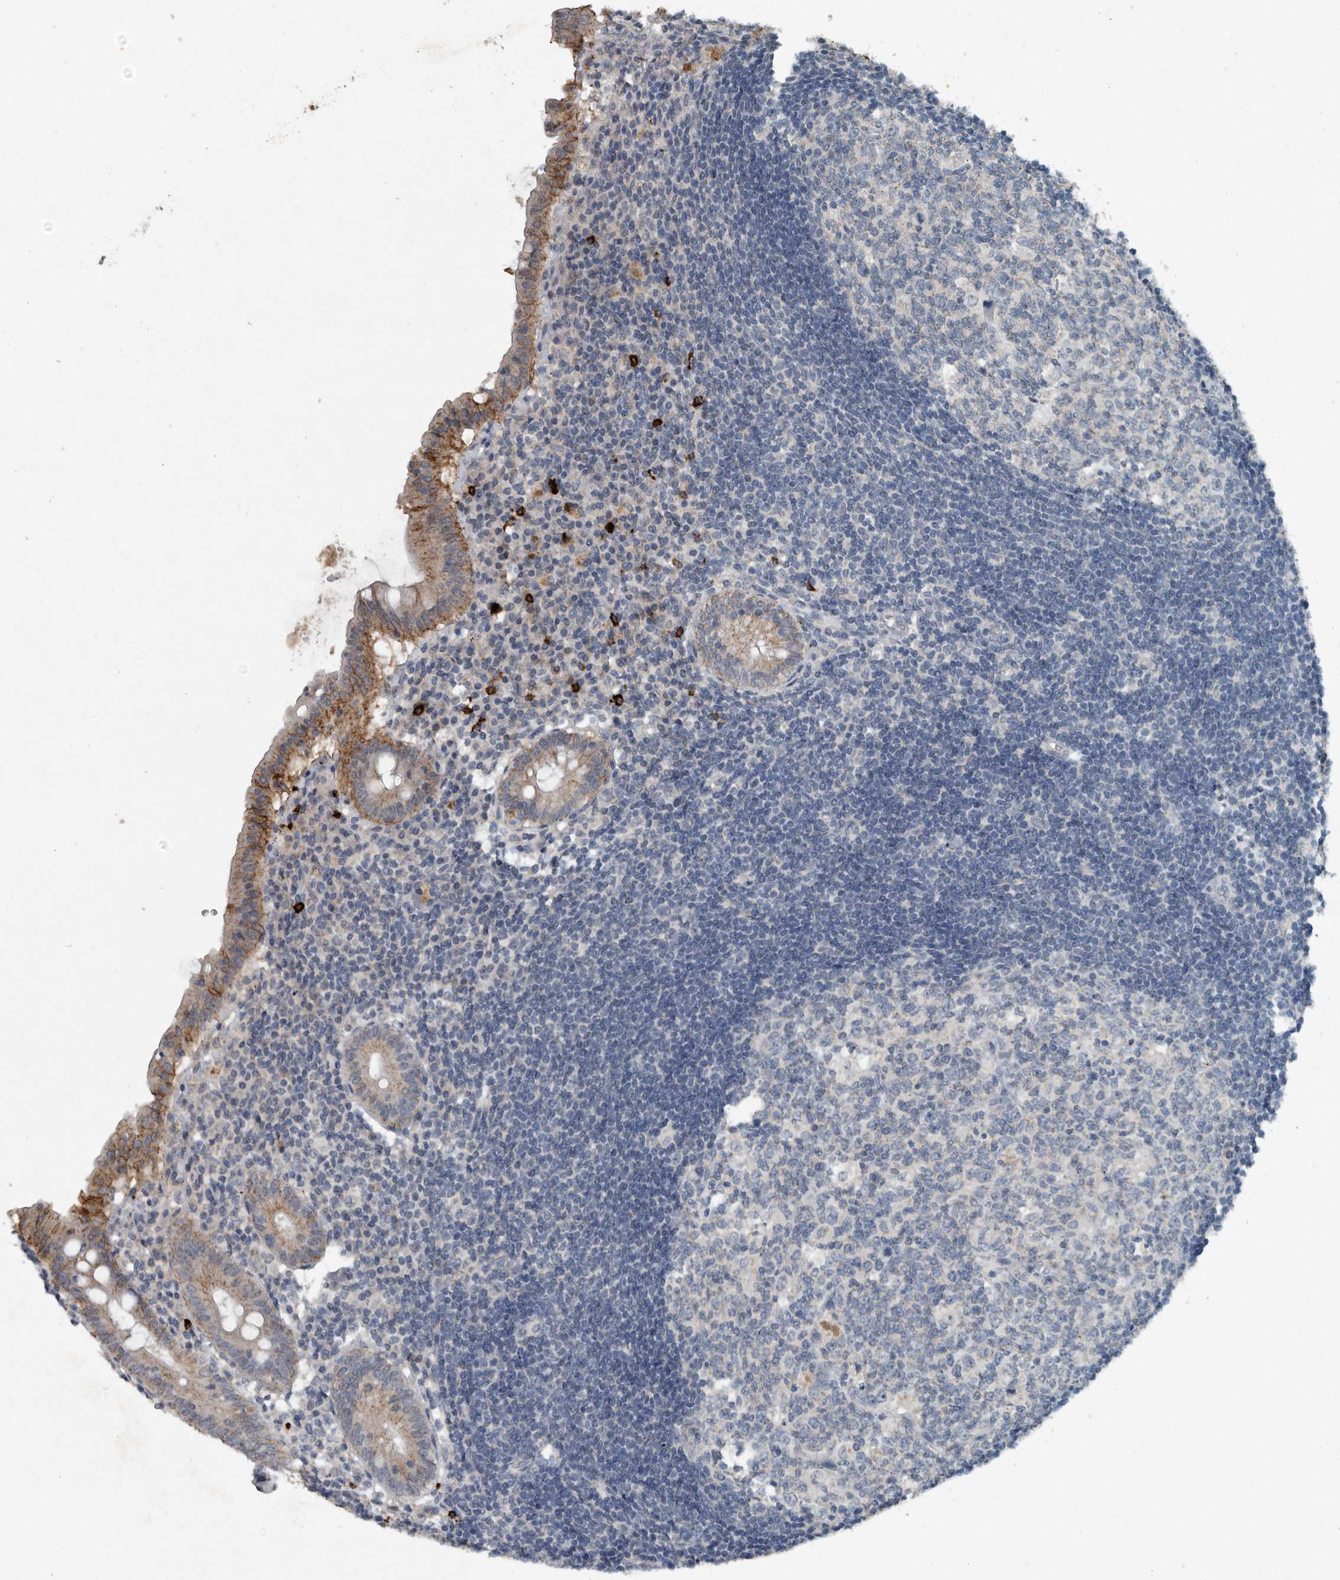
{"staining": {"intensity": "moderate", "quantity": "25%-75%", "location": "cytoplasmic/membranous"}, "tissue": "appendix", "cell_type": "Glandular cells", "image_type": "normal", "snomed": [{"axis": "morphology", "description": "Normal tissue, NOS"}, {"axis": "topography", "description": "Appendix"}], "caption": "Normal appendix was stained to show a protein in brown. There is medium levels of moderate cytoplasmic/membranous expression in about 25%-75% of glandular cells.", "gene": "IL20", "patient": {"sex": "female", "age": 54}}